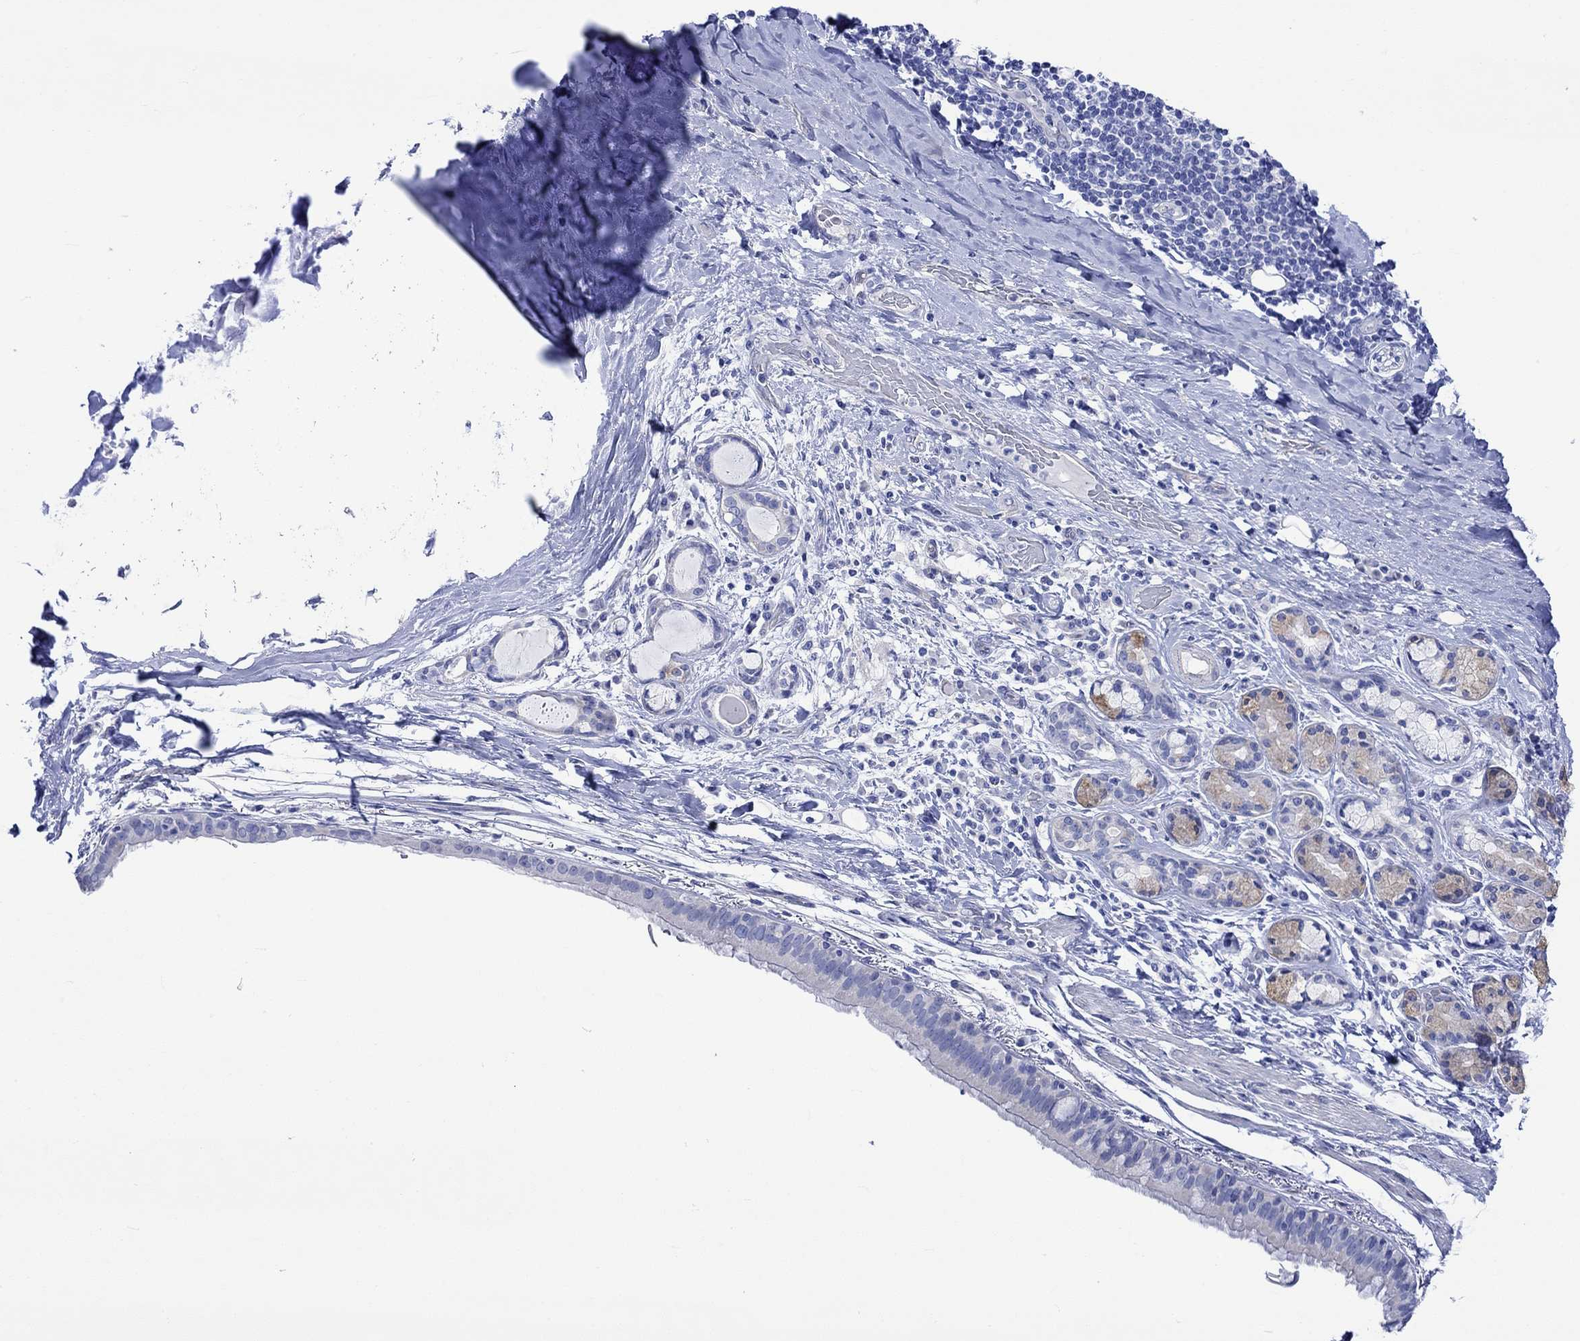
{"staining": {"intensity": "negative", "quantity": "none", "location": "none"}, "tissue": "bronchus", "cell_type": "Respiratory epithelial cells", "image_type": "normal", "snomed": [{"axis": "morphology", "description": "Normal tissue, NOS"}, {"axis": "morphology", "description": "Squamous cell carcinoma, NOS"}, {"axis": "topography", "description": "Bronchus"}, {"axis": "topography", "description": "Lung"}], "caption": "High magnification brightfield microscopy of unremarkable bronchus stained with DAB (3,3'-diaminobenzidine) (brown) and counterstained with hematoxylin (blue): respiratory epithelial cells show no significant staining. Brightfield microscopy of immunohistochemistry (IHC) stained with DAB (brown) and hematoxylin (blue), captured at high magnification.", "gene": "HARBI1", "patient": {"sex": "male", "age": 69}}